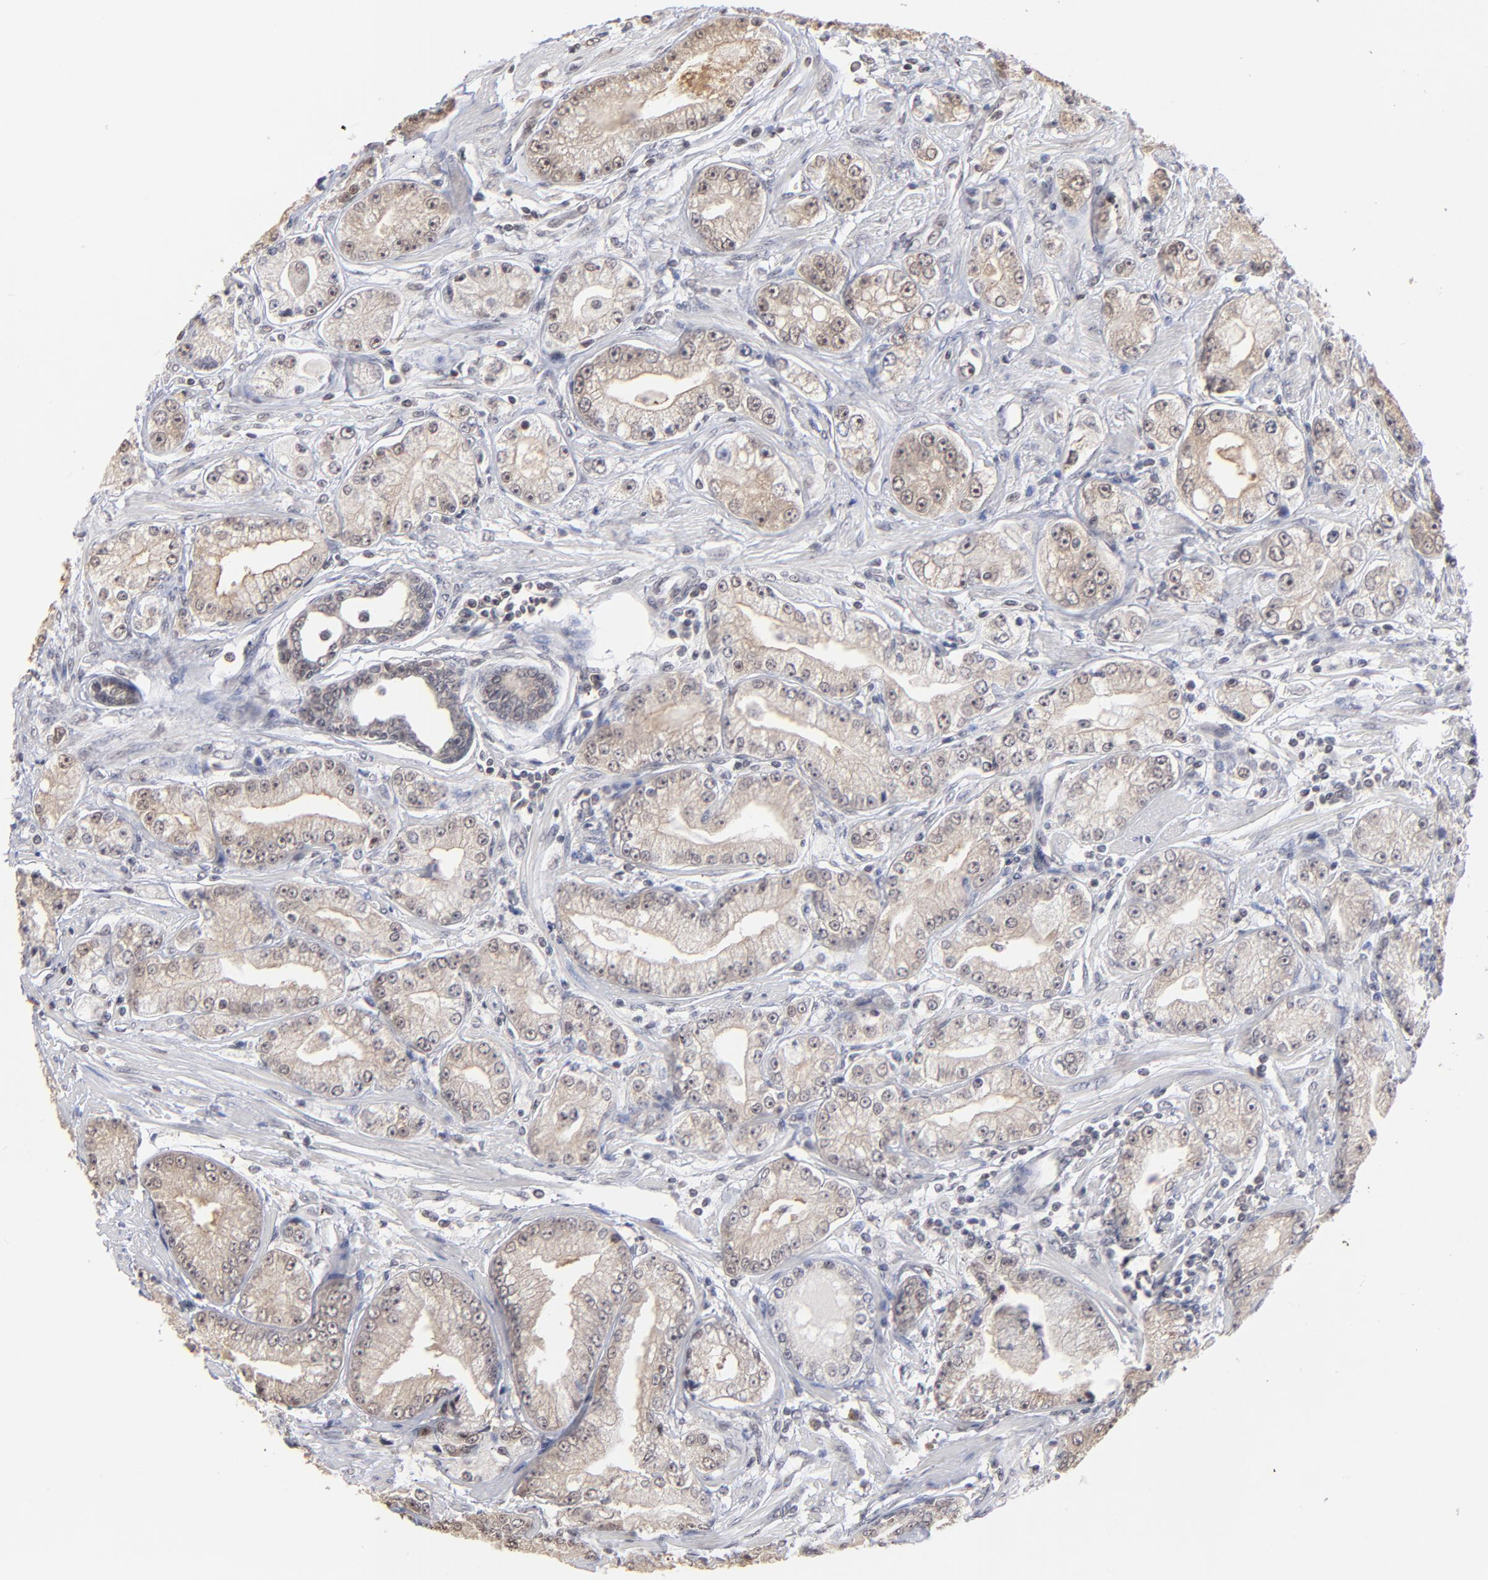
{"staining": {"intensity": "weak", "quantity": ">75%", "location": "cytoplasmic/membranous"}, "tissue": "prostate cancer", "cell_type": "Tumor cells", "image_type": "cancer", "snomed": [{"axis": "morphology", "description": "Adenocarcinoma, Medium grade"}, {"axis": "topography", "description": "Prostate"}], "caption": "This histopathology image shows immunohistochemistry (IHC) staining of human prostate cancer (medium-grade adenocarcinoma), with low weak cytoplasmic/membranous positivity in about >75% of tumor cells.", "gene": "BRPF1", "patient": {"sex": "male", "age": 72}}